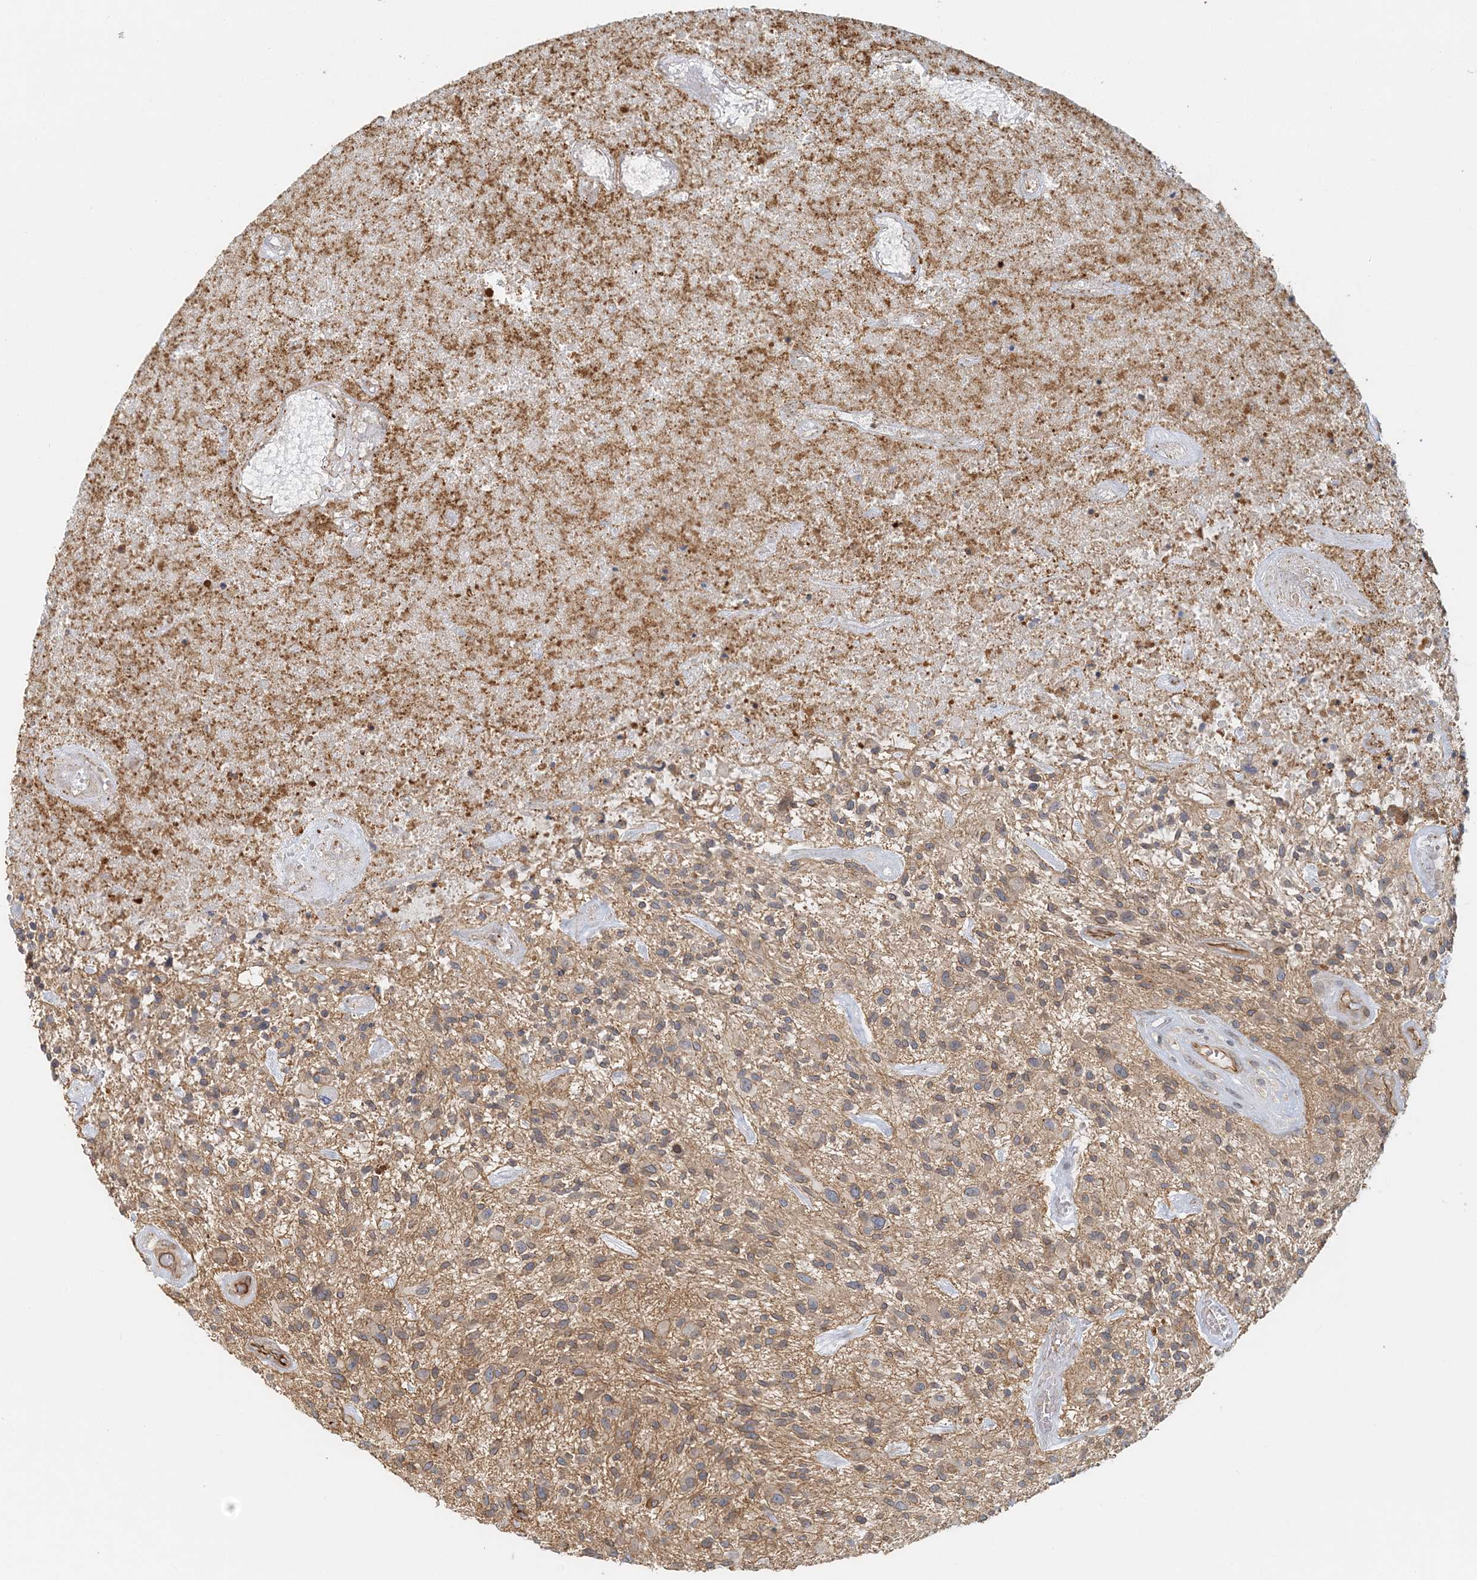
{"staining": {"intensity": "weak", "quantity": ">75%", "location": "cytoplasmic/membranous"}, "tissue": "glioma", "cell_type": "Tumor cells", "image_type": "cancer", "snomed": [{"axis": "morphology", "description": "Glioma, malignant, High grade"}, {"axis": "topography", "description": "Brain"}], "caption": "An image showing weak cytoplasmic/membranous expression in about >75% of tumor cells in glioma, as visualized by brown immunohistochemical staining.", "gene": "DNAH1", "patient": {"sex": "male", "age": 47}}